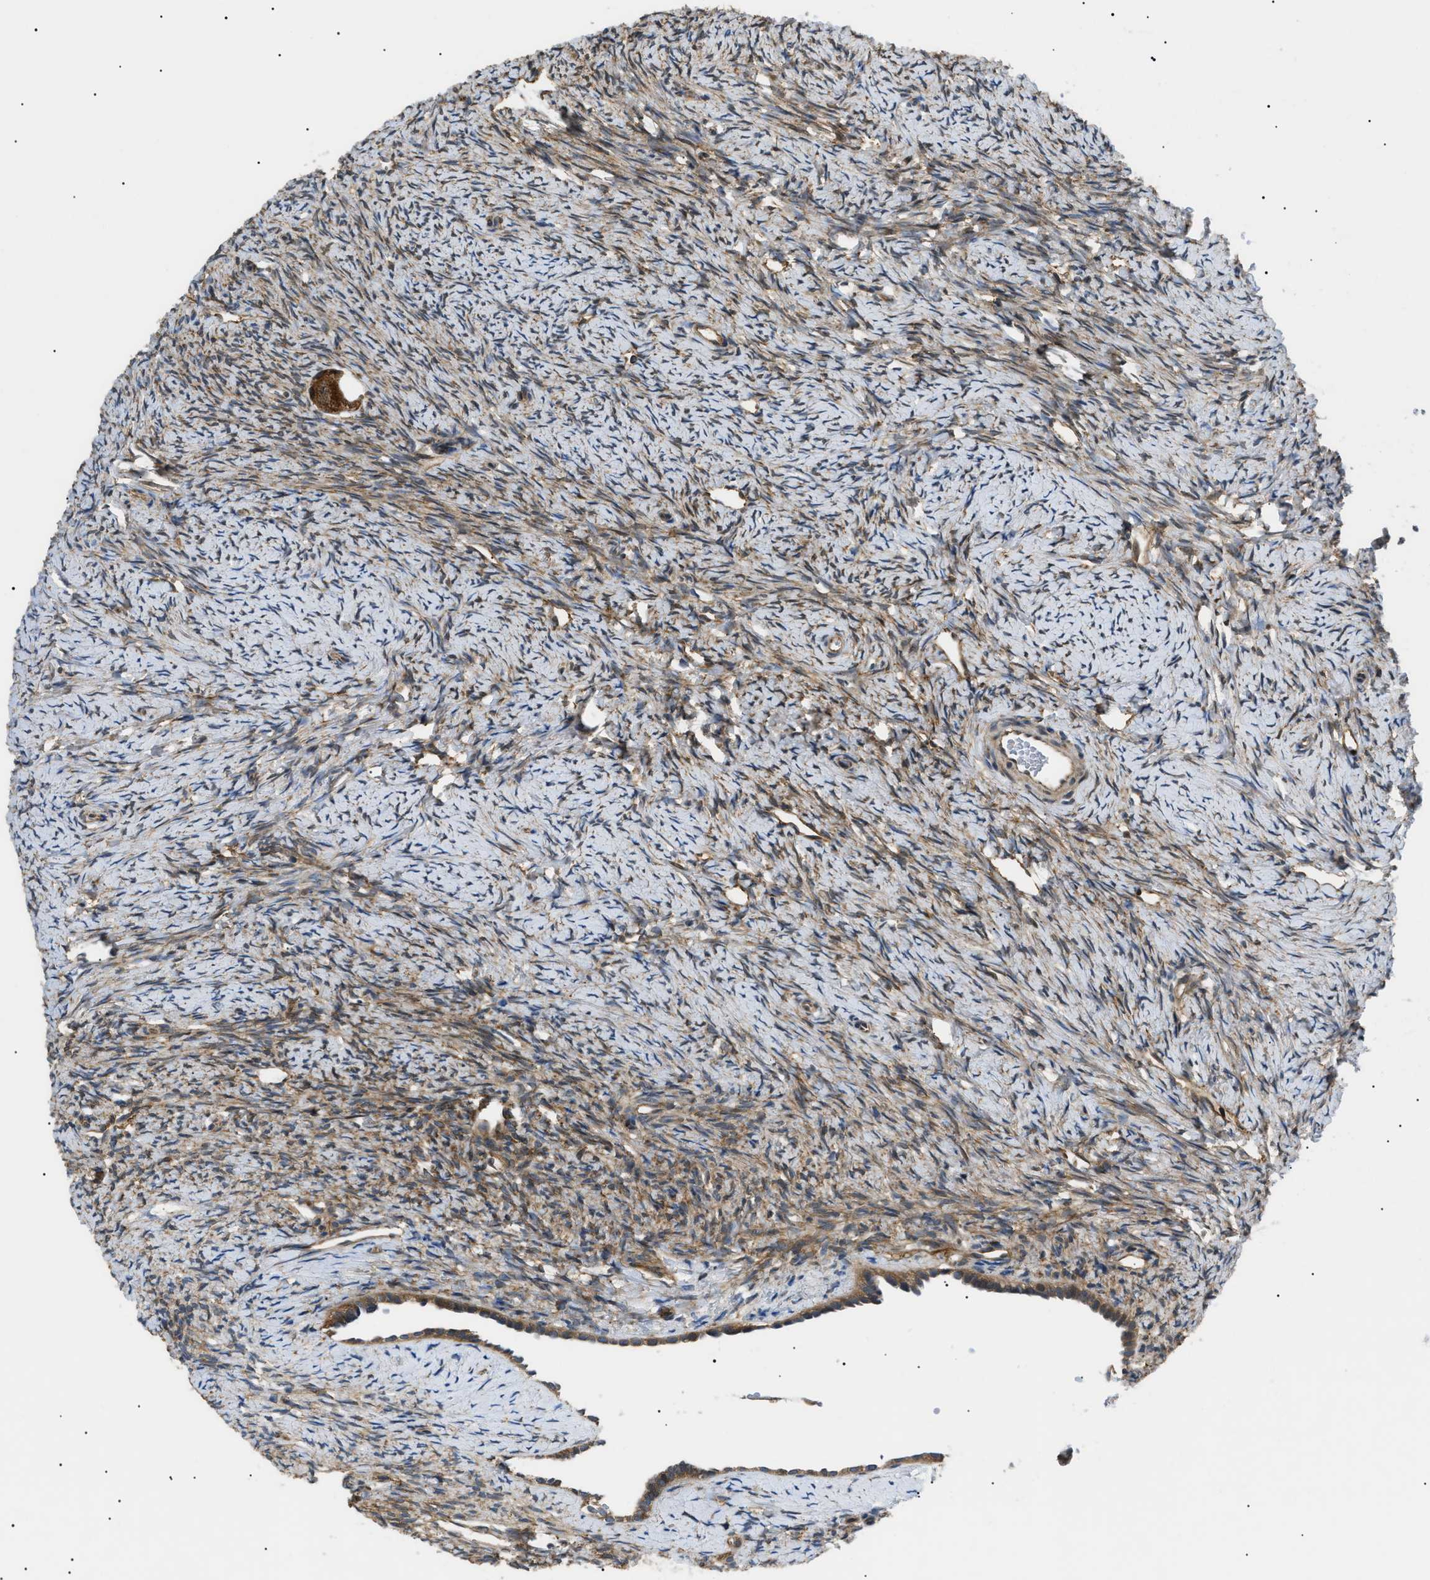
{"staining": {"intensity": "strong", "quantity": ">75%", "location": "cytoplasmic/membranous"}, "tissue": "ovary", "cell_type": "Follicle cells", "image_type": "normal", "snomed": [{"axis": "morphology", "description": "Normal tissue, NOS"}, {"axis": "topography", "description": "Ovary"}], "caption": "IHC of benign ovary shows high levels of strong cytoplasmic/membranous staining in approximately >75% of follicle cells.", "gene": "SRPK1", "patient": {"sex": "female", "age": 33}}